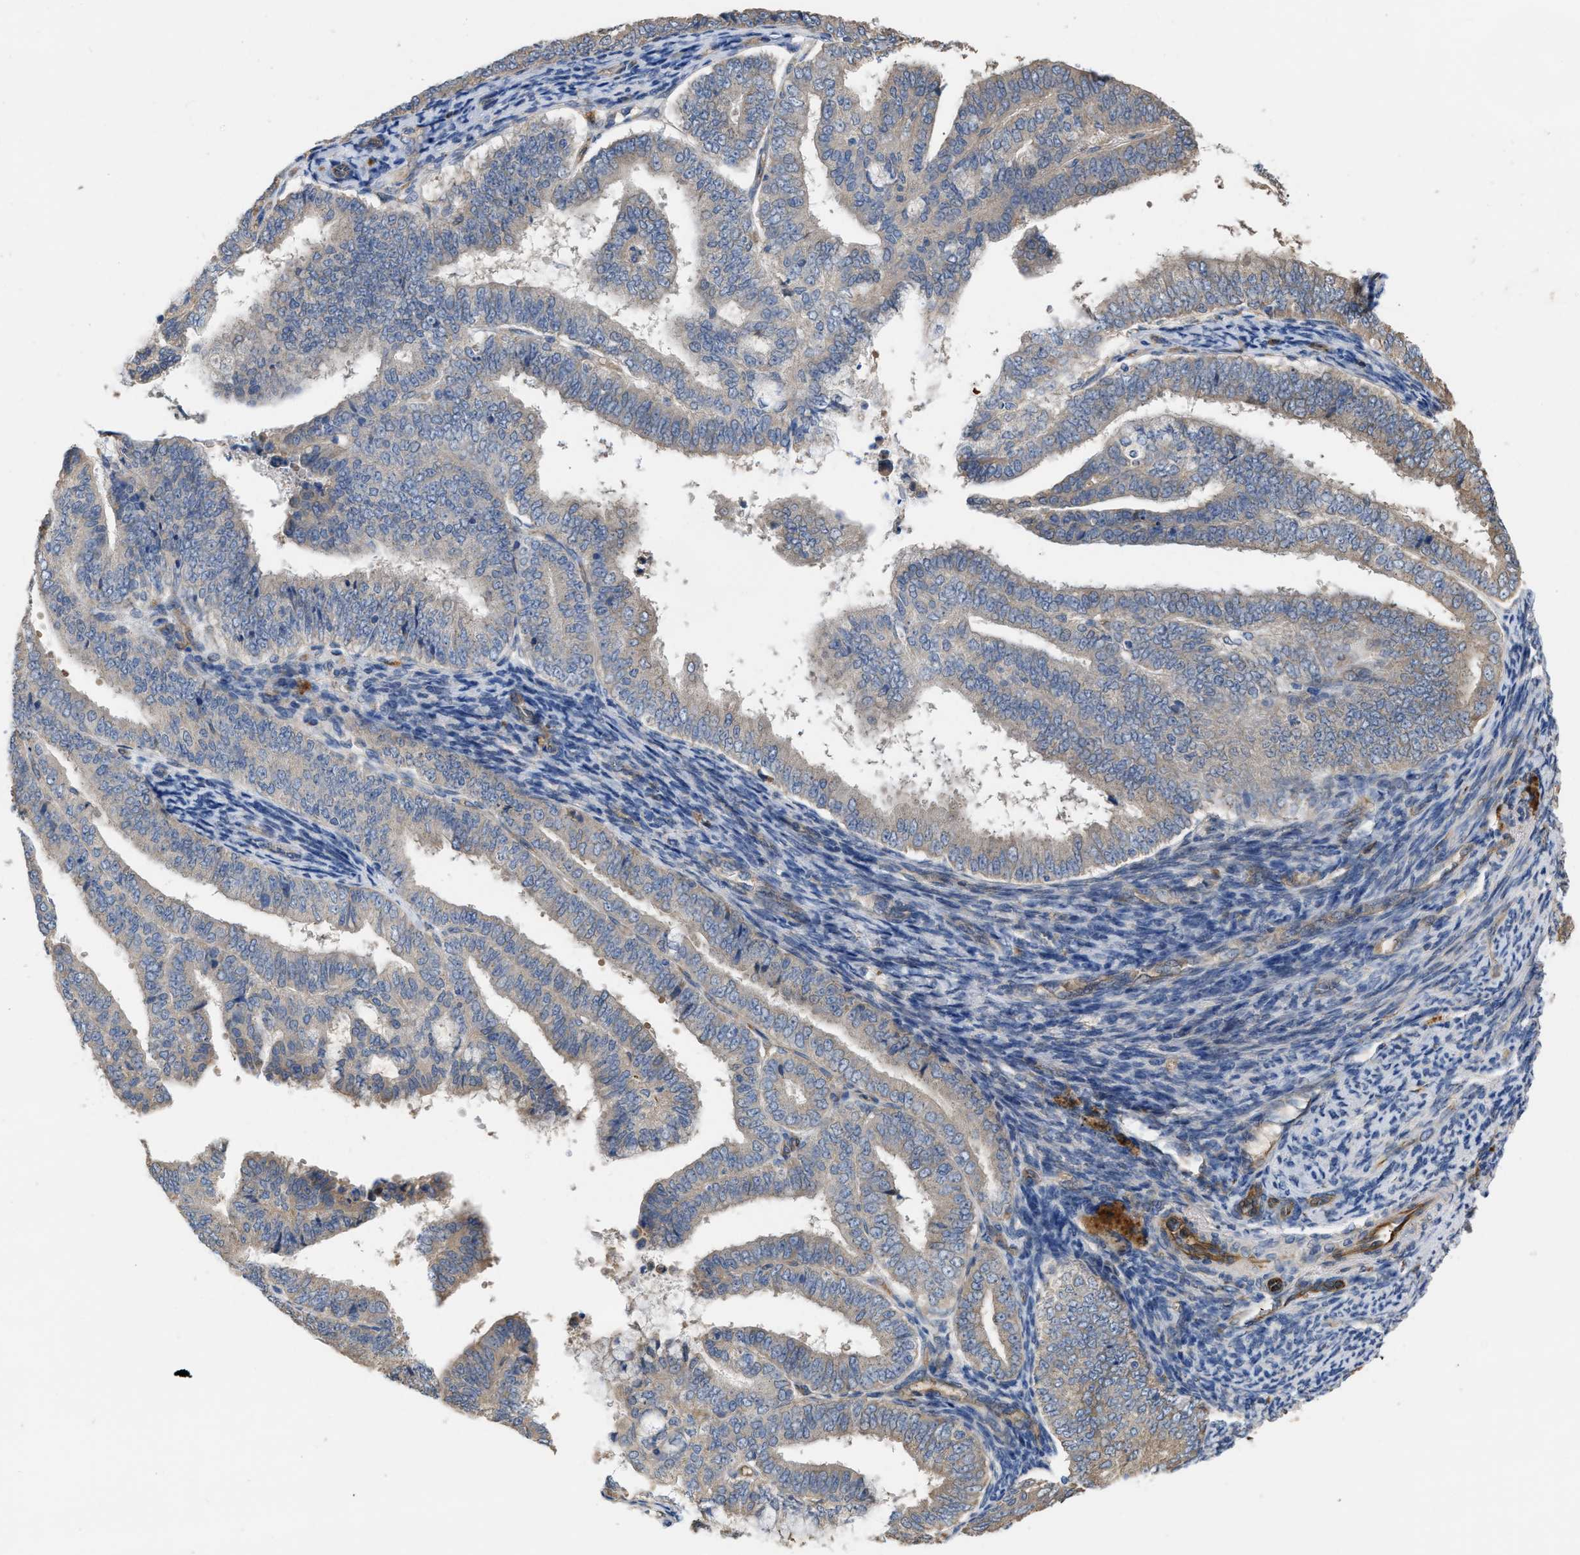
{"staining": {"intensity": "weak", "quantity": "<25%", "location": "cytoplasmic/membranous"}, "tissue": "endometrial cancer", "cell_type": "Tumor cells", "image_type": "cancer", "snomed": [{"axis": "morphology", "description": "Adenocarcinoma, NOS"}, {"axis": "topography", "description": "Endometrium"}], "caption": "Immunohistochemistry (IHC) micrograph of human adenocarcinoma (endometrial) stained for a protein (brown), which exhibits no staining in tumor cells.", "gene": "SLC4A11", "patient": {"sex": "female", "age": 63}}